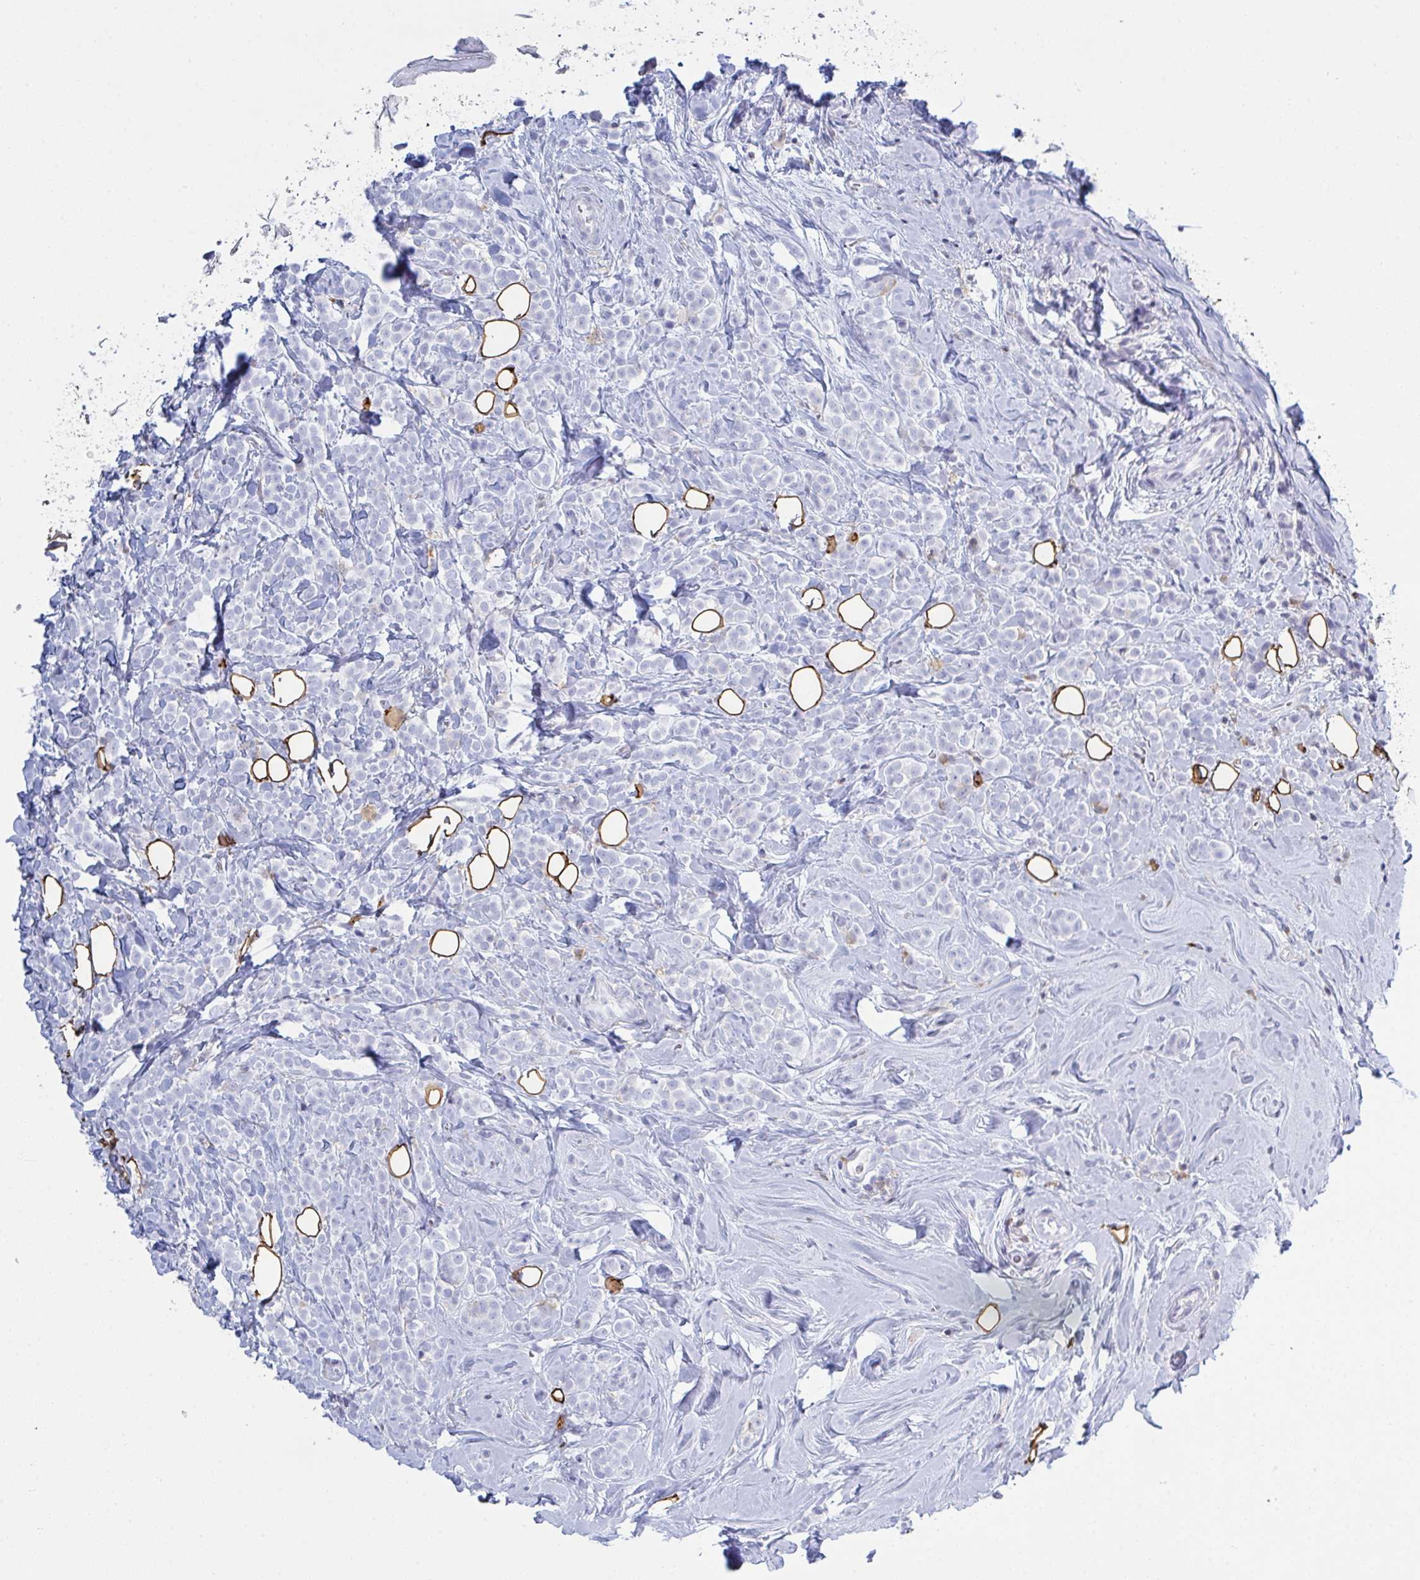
{"staining": {"intensity": "negative", "quantity": "none", "location": "none"}, "tissue": "breast cancer", "cell_type": "Tumor cells", "image_type": "cancer", "snomed": [{"axis": "morphology", "description": "Lobular carcinoma"}, {"axis": "topography", "description": "Breast"}], "caption": "This histopathology image is of breast cancer (lobular carcinoma) stained with immunohistochemistry to label a protein in brown with the nuclei are counter-stained blue. There is no expression in tumor cells.", "gene": "MYO1F", "patient": {"sex": "female", "age": 49}}